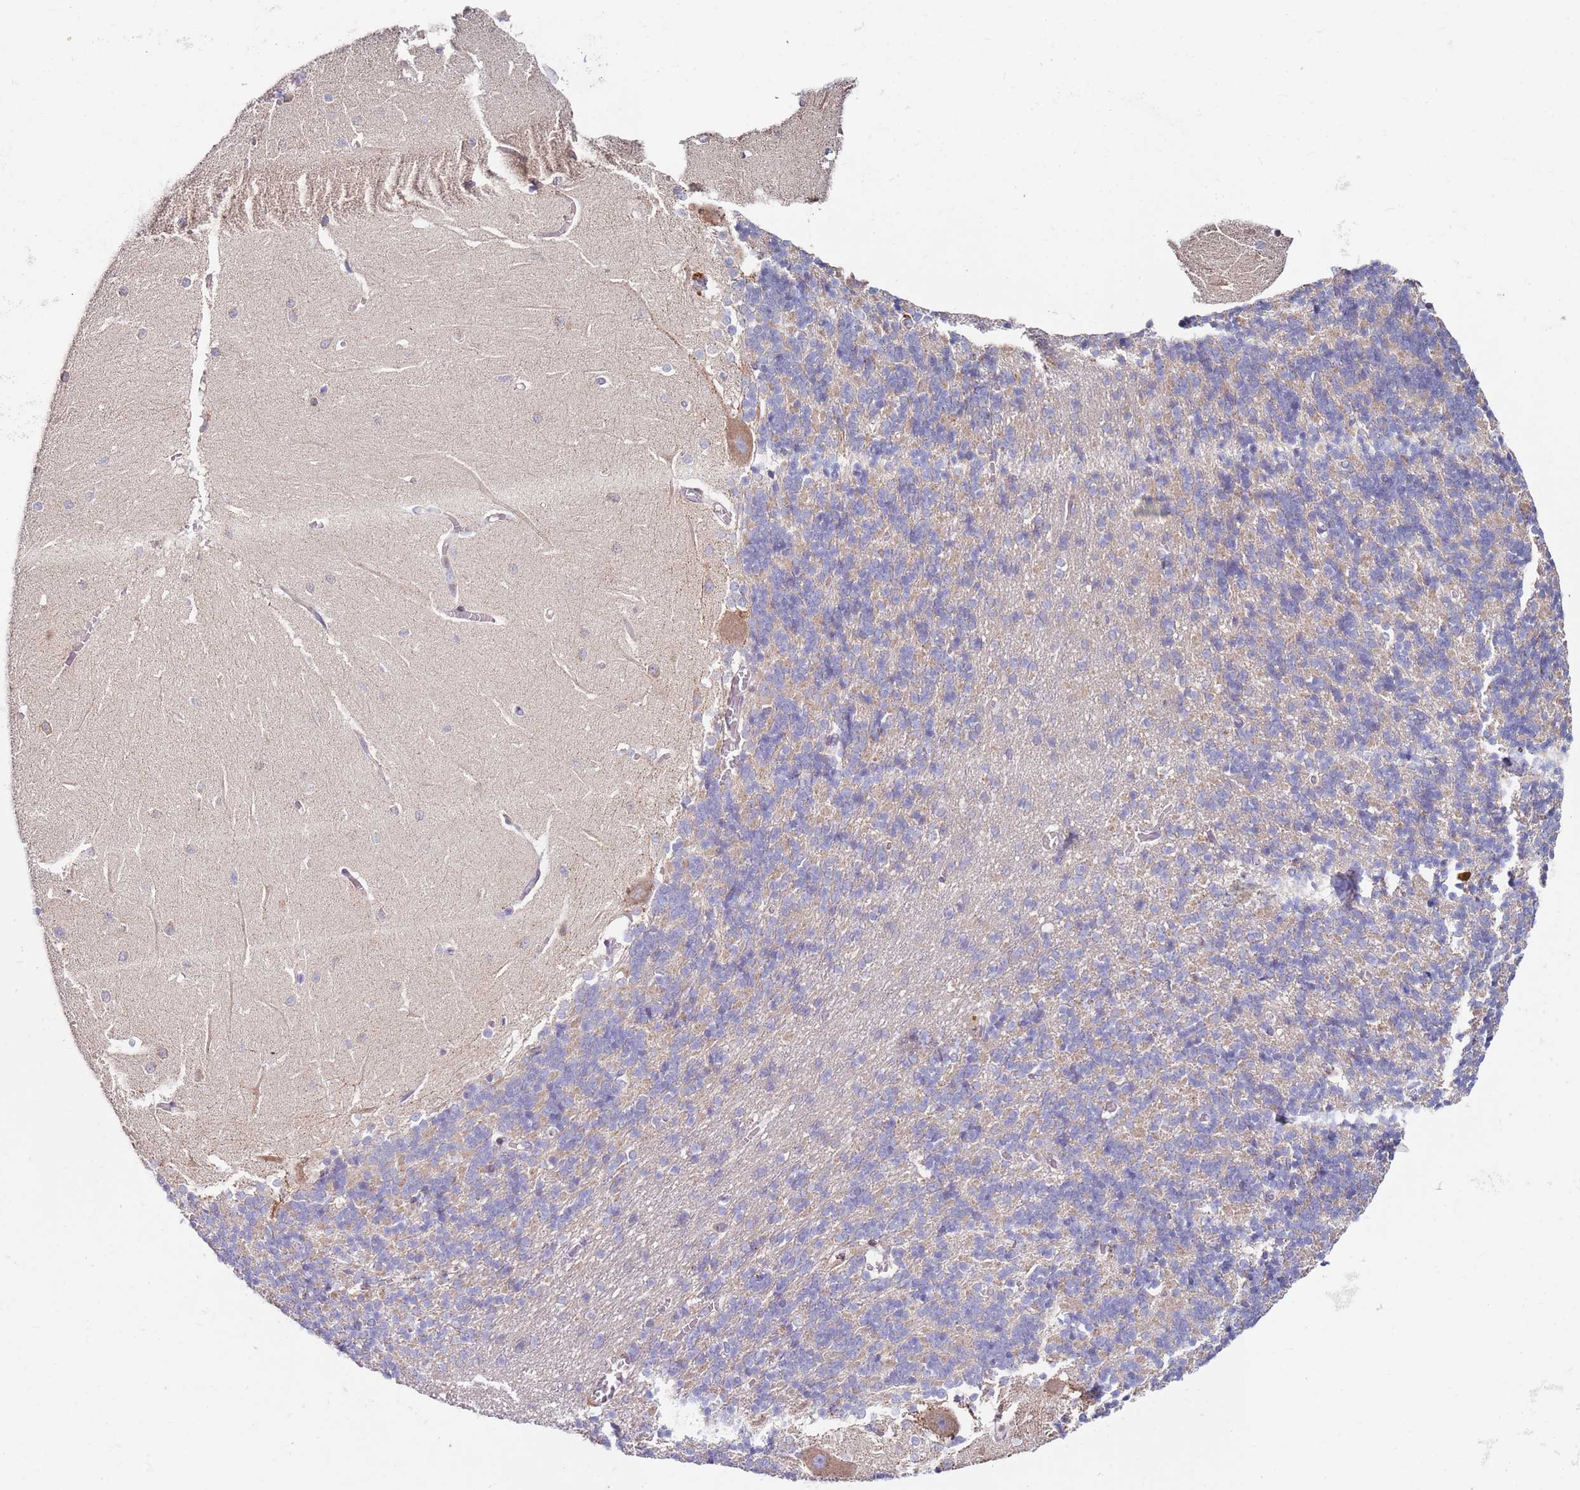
{"staining": {"intensity": "moderate", "quantity": "25%-75%", "location": "cytoplasmic/membranous"}, "tissue": "cerebellum", "cell_type": "Cells in granular layer", "image_type": "normal", "snomed": [{"axis": "morphology", "description": "Normal tissue, NOS"}, {"axis": "topography", "description": "Cerebellum"}], "caption": "Normal cerebellum was stained to show a protein in brown. There is medium levels of moderate cytoplasmic/membranous positivity in approximately 25%-75% of cells in granular layer.", "gene": "CNOT9", "patient": {"sex": "male", "age": 37}}